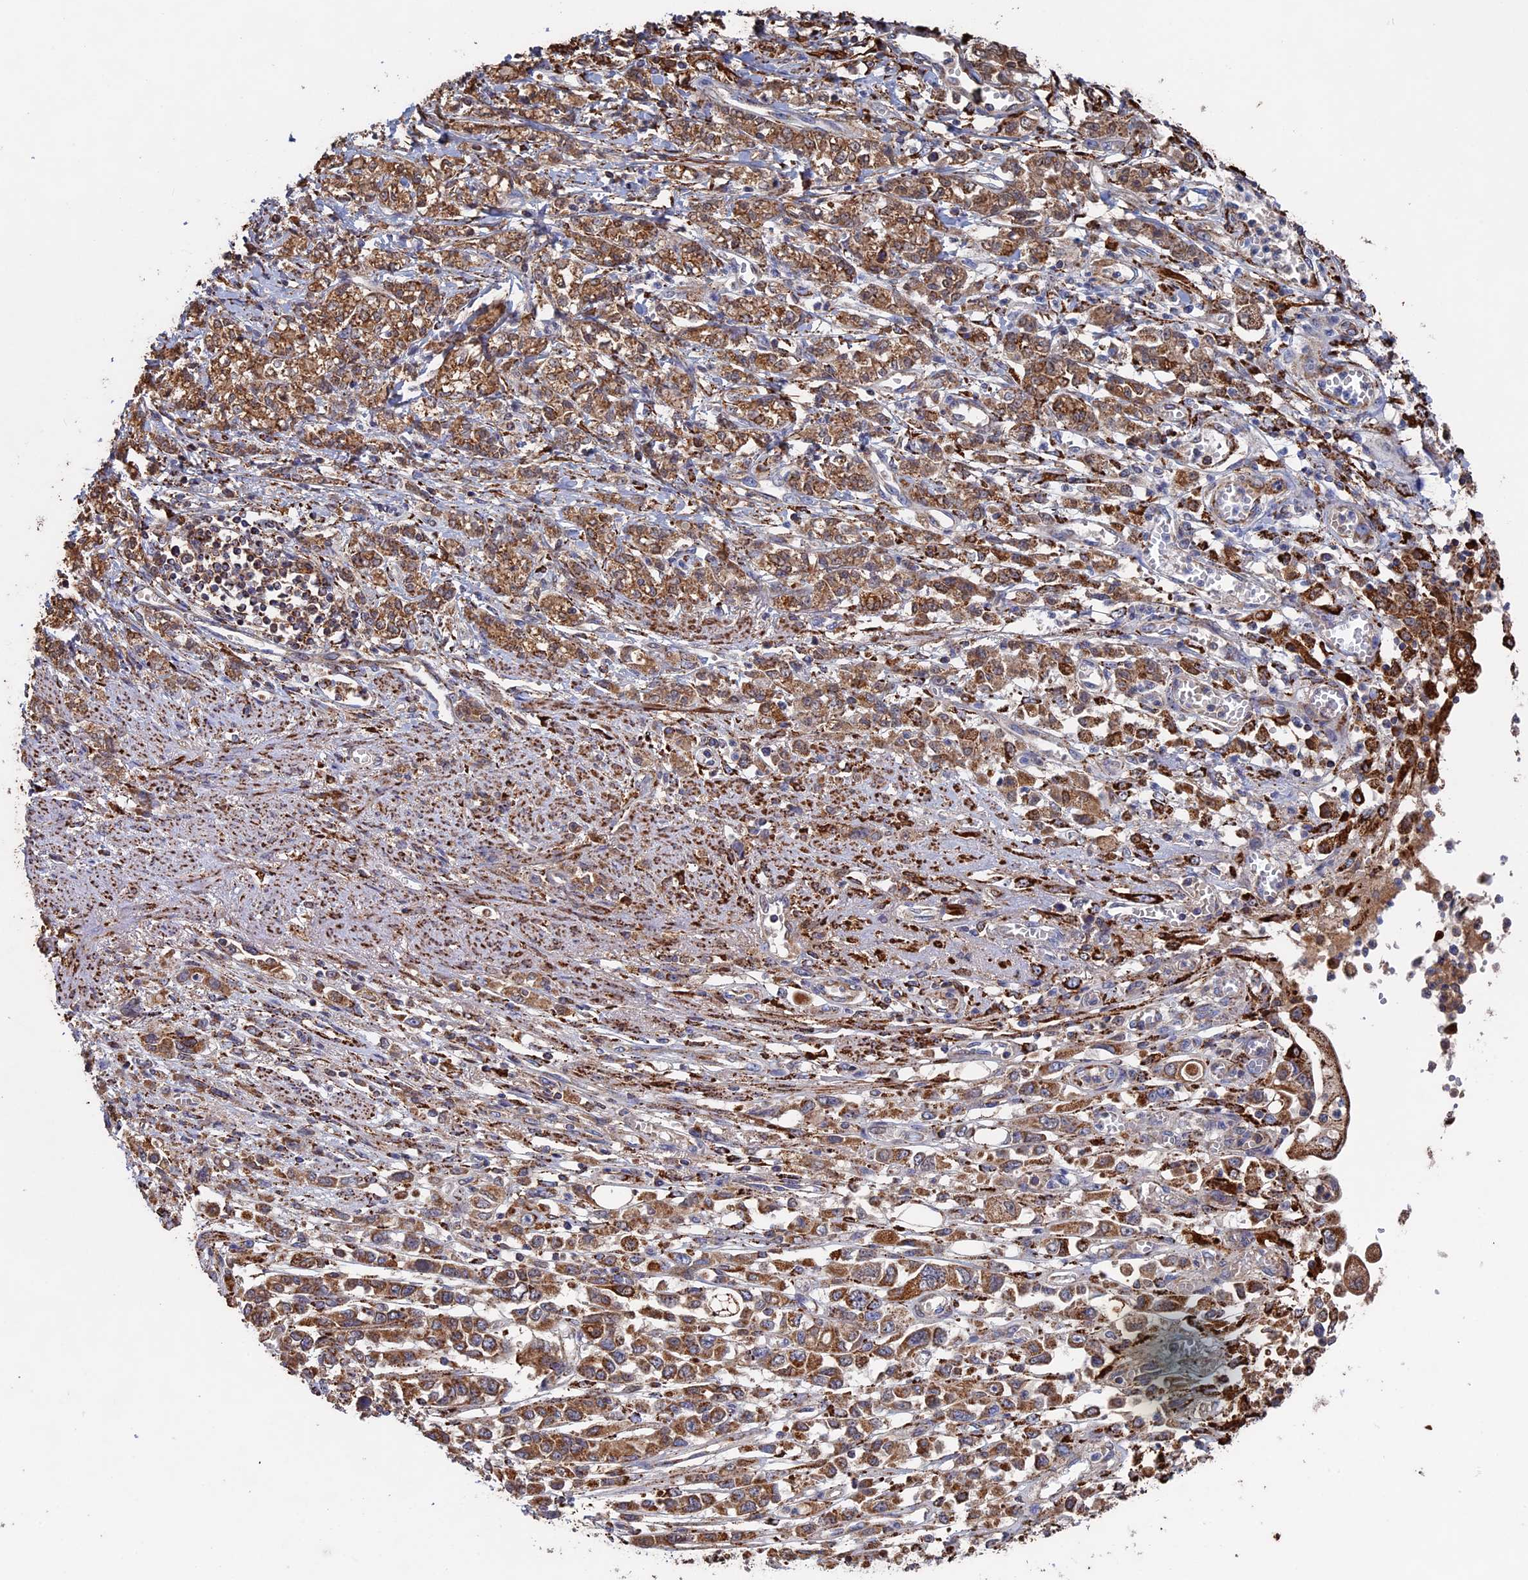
{"staining": {"intensity": "moderate", "quantity": ">75%", "location": "cytoplasmic/membranous"}, "tissue": "stomach cancer", "cell_type": "Tumor cells", "image_type": "cancer", "snomed": [{"axis": "morphology", "description": "Adenocarcinoma, NOS"}, {"axis": "topography", "description": "Stomach"}], "caption": "Moderate cytoplasmic/membranous staining is appreciated in about >75% of tumor cells in stomach cancer (adenocarcinoma). The staining is performed using DAB brown chromogen to label protein expression. The nuclei are counter-stained blue using hematoxylin.", "gene": "SEC24D", "patient": {"sex": "female", "age": 76}}